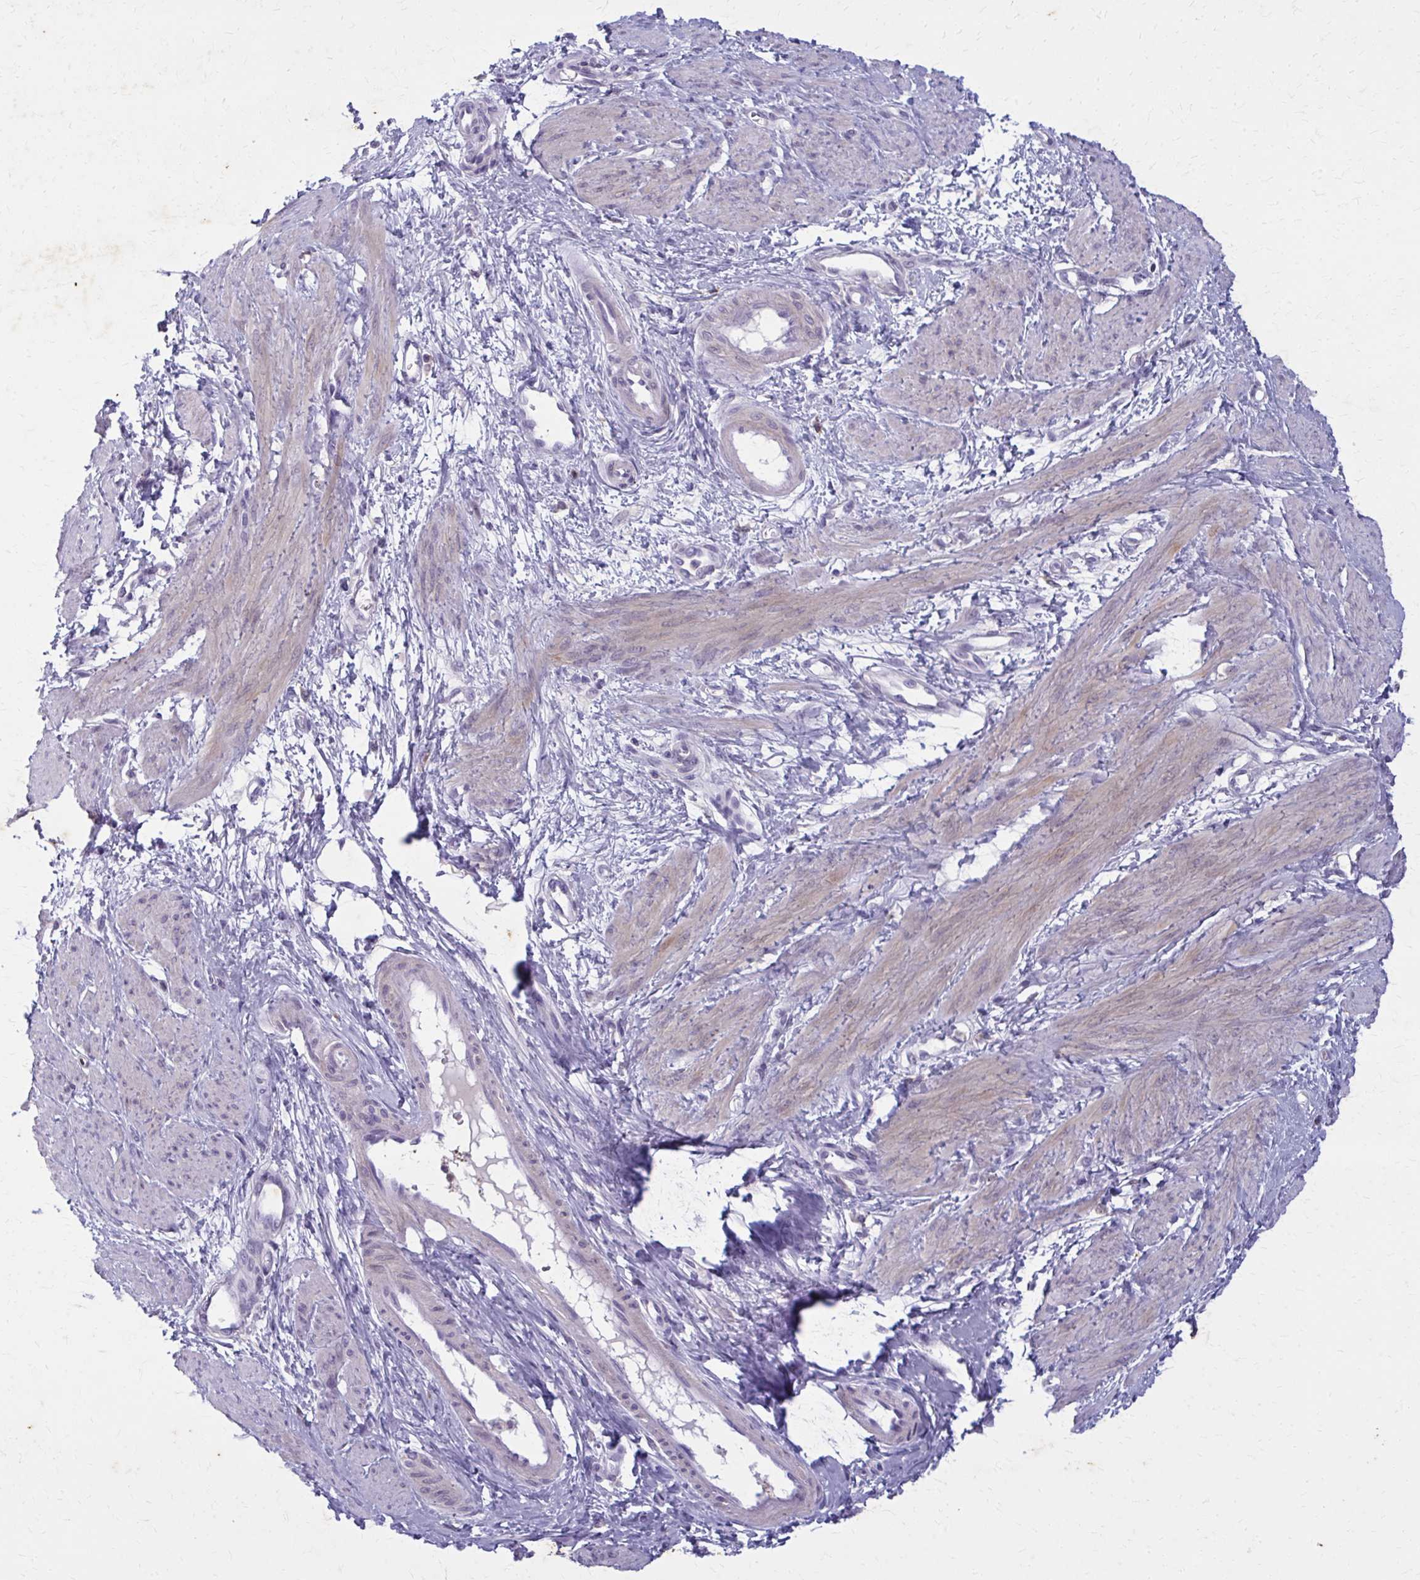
{"staining": {"intensity": "weak", "quantity": "<25%", "location": "cytoplasmic/membranous"}, "tissue": "smooth muscle", "cell_type": "Smooth muscle cells", "image_type": "normal", "snomed": [{"axis": "morphology", "description": "Normal tissue, NOS"}, {"axis": "topography", "description": "Smooth muscle"}, {"axis": "topography", "description": "Uterus"}], "caption": "Immunohistochemistry histopathology image of unremarkable smooth muscle: human smooth muscle stained with DAB exhibits no significant protein positivity in smooth muscle cells. The staining was performed using DAB to visualize the protein expression in brown, while the nuclei were stained in blue with hematoxylin (Magnification: 20x).", "gene": "CARD9", "patient": {"sex": "female", "age": 39}}